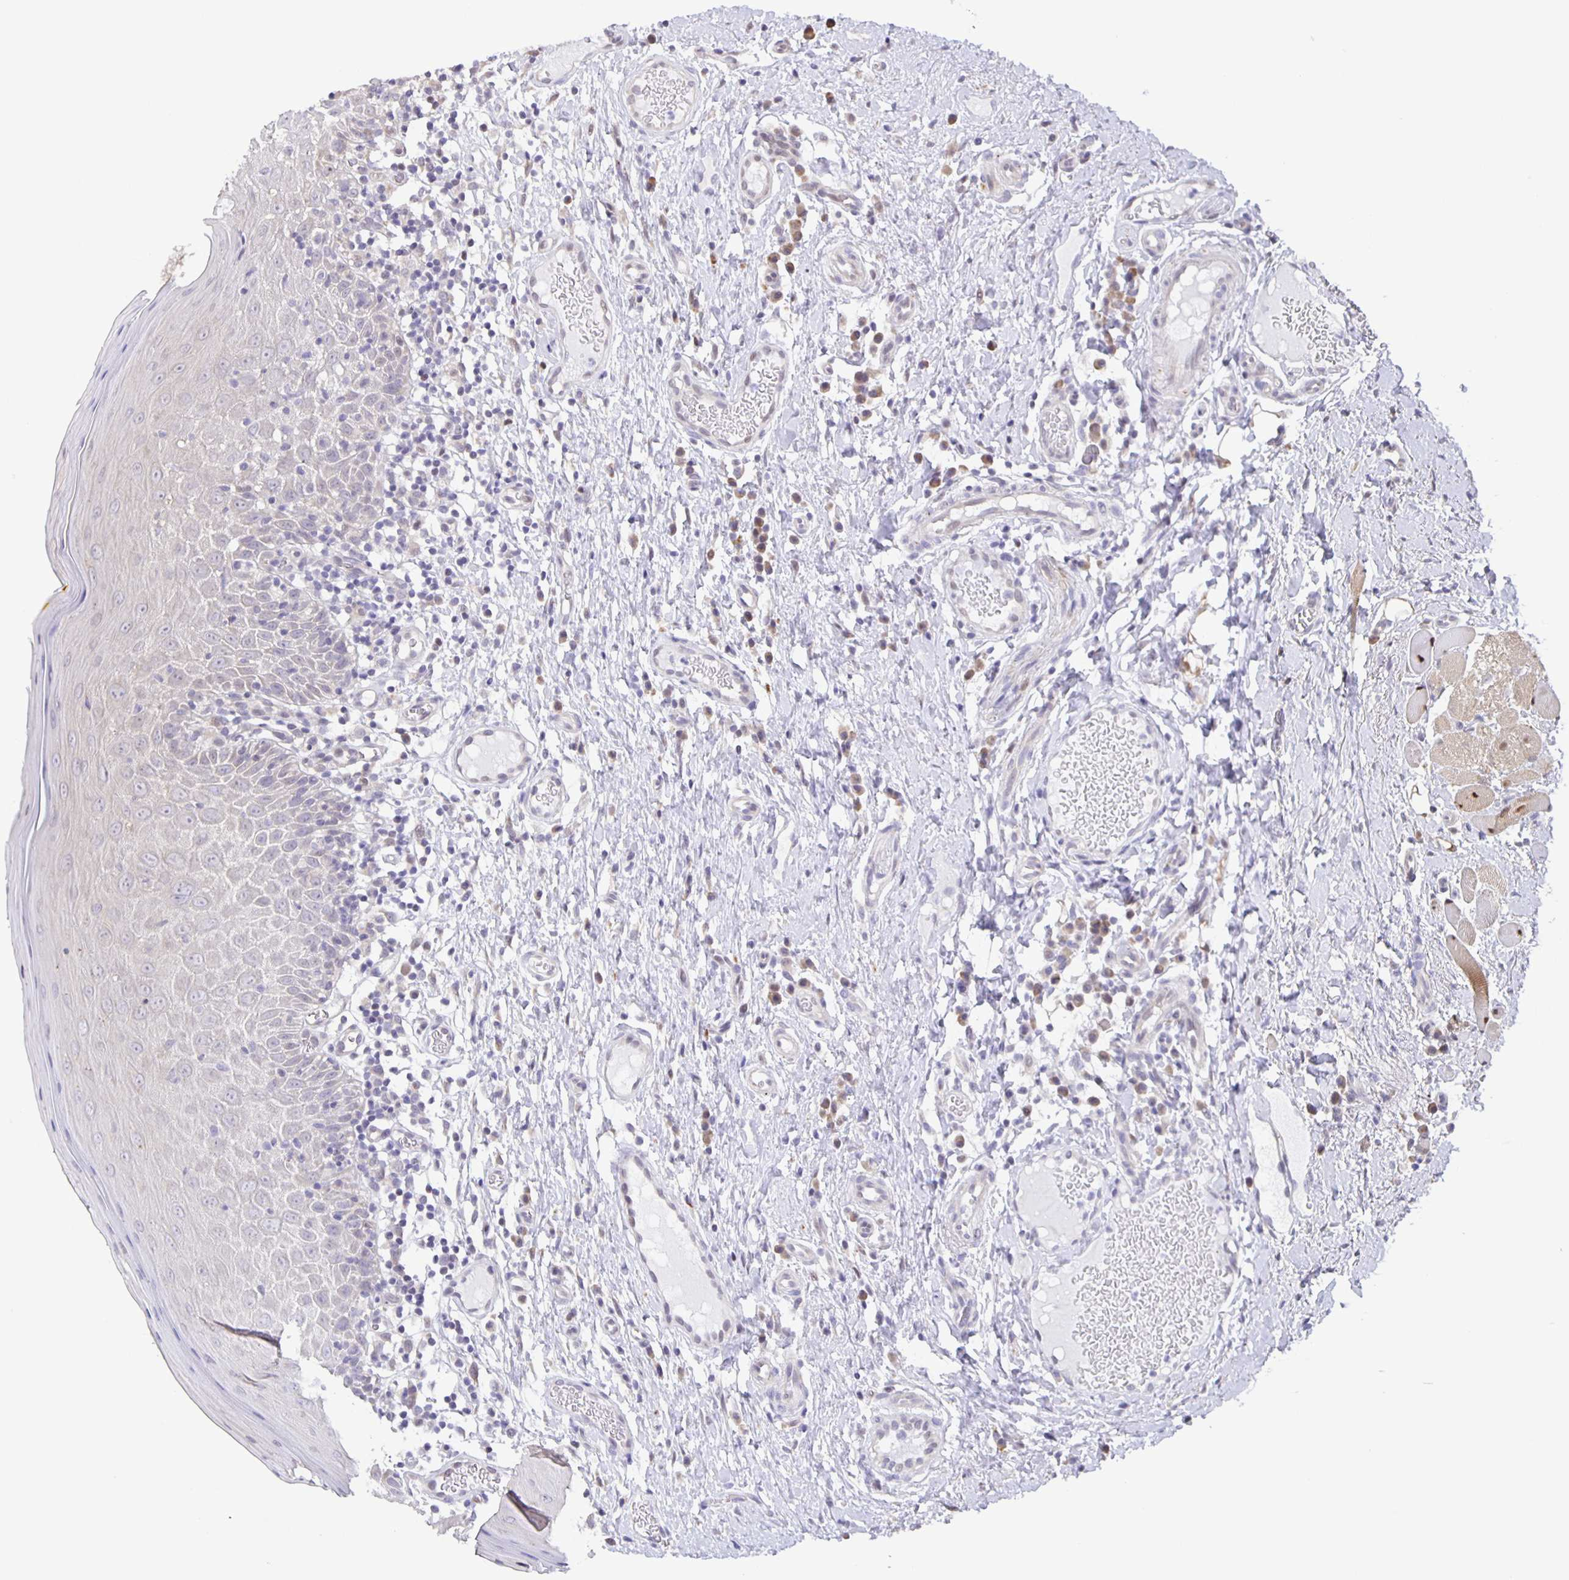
{"staining": {"intensity": "weak", "quantity": "<25%", "location": "cytoplasmic/membranous"}, "tissue": "oral mucosa", "cell_type": "Squamous epithelial cells", "image_type": "normal", "snomed": [{"axis": "morphology", "description": "Normal tissue, NOS"}, {"axis": "topography", "description": "Oral tissue"}, {"axis": "topography", "description": "Tounge, NOS"}], "caption": "Oral mucosa stained for a protein using immunohistochemistry demonstrates no expression squamous epithelial cells.", "gene": "MAPK12", "patient": {"sex": "female", "age": 58}}